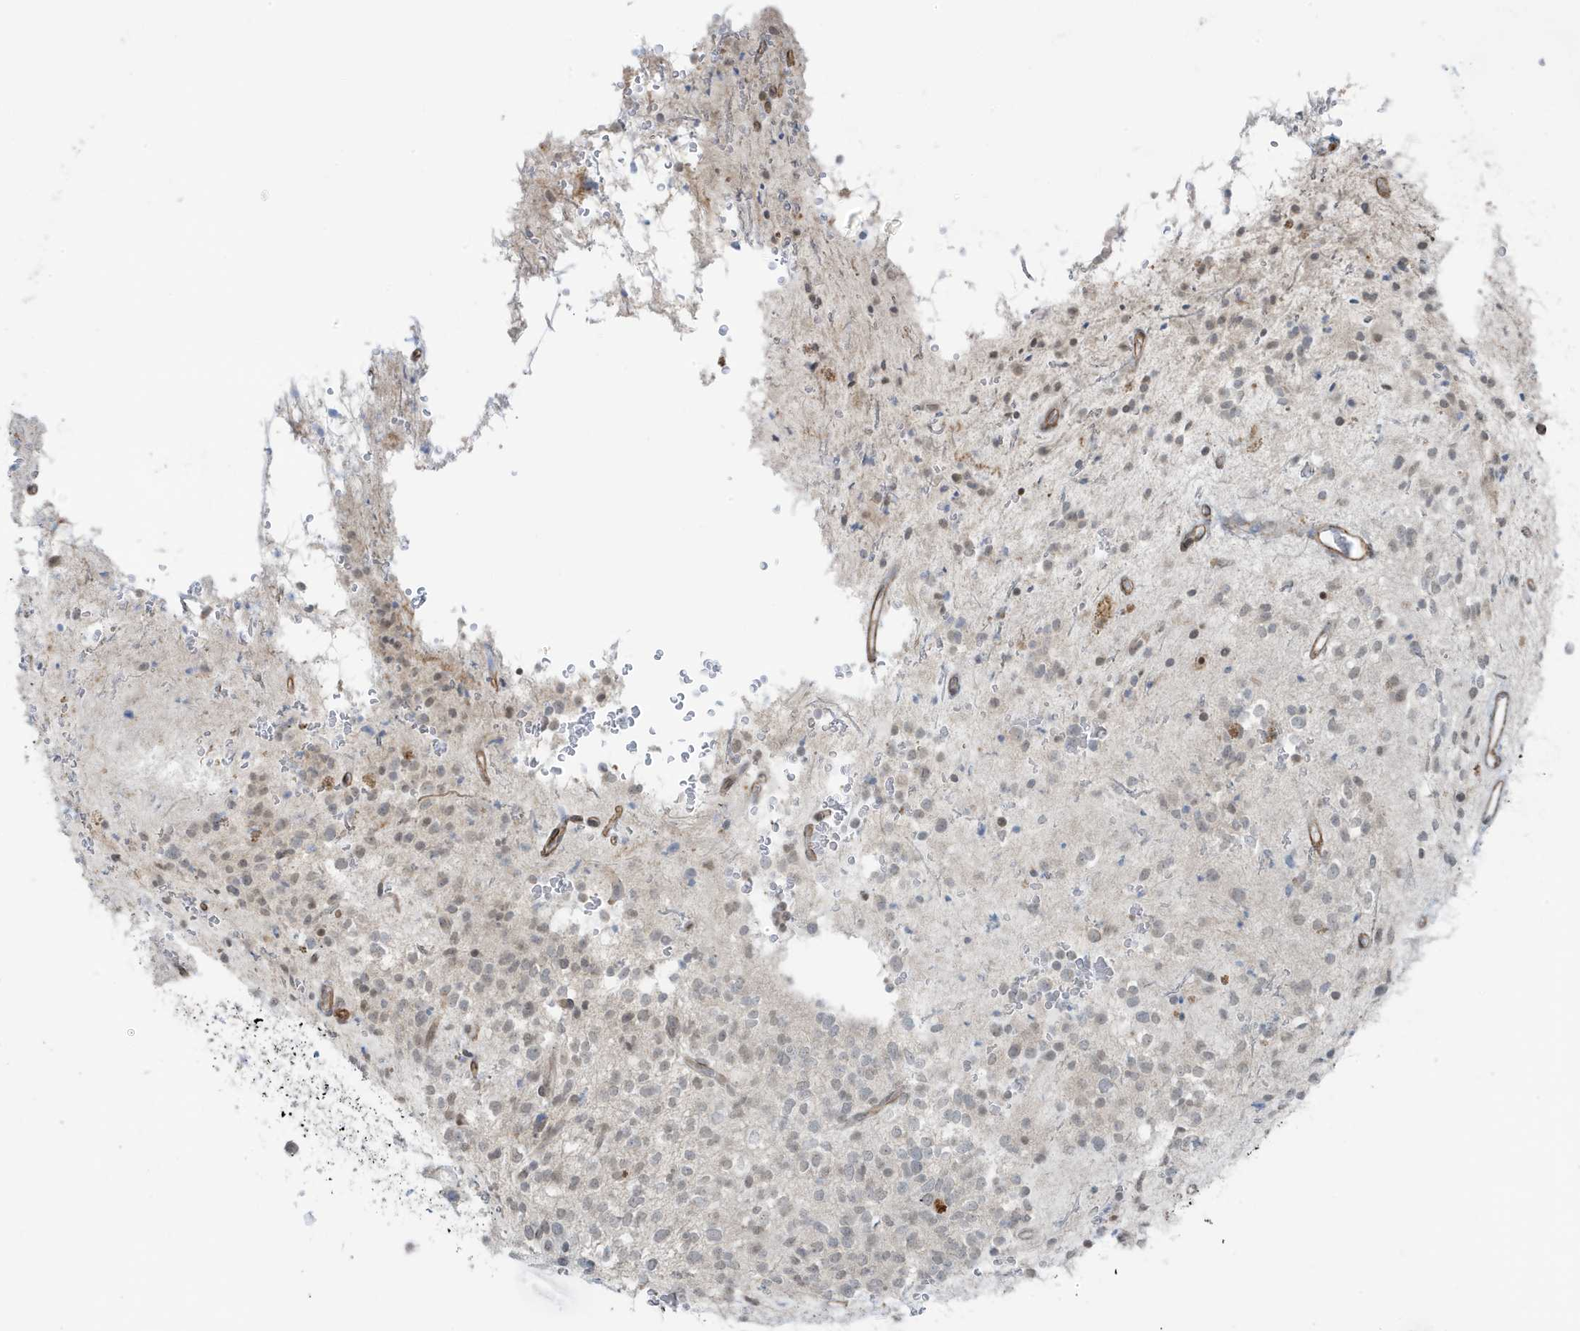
{"staining": {"intensity": "negative", "quantity": "none", "location": "none"}, "tissue": "glioma", "cell_type": "Tumor cells", "image_type": "cancer", "snomed": [{"axis": "morphology", "description": "Glioma, malignant, High grade"}, {"axis": "topography", "description": "Brain"}], "caption": "The histopathology image exhibits no significant positivity in tumor cells of malignant high-grade glioma. The staining is performed using DAB brown chromogen with nuclei counter-stained in using hematoxylin.", "gene": "CHCHD4", "patient": {"sex": "male", "age": 34}}